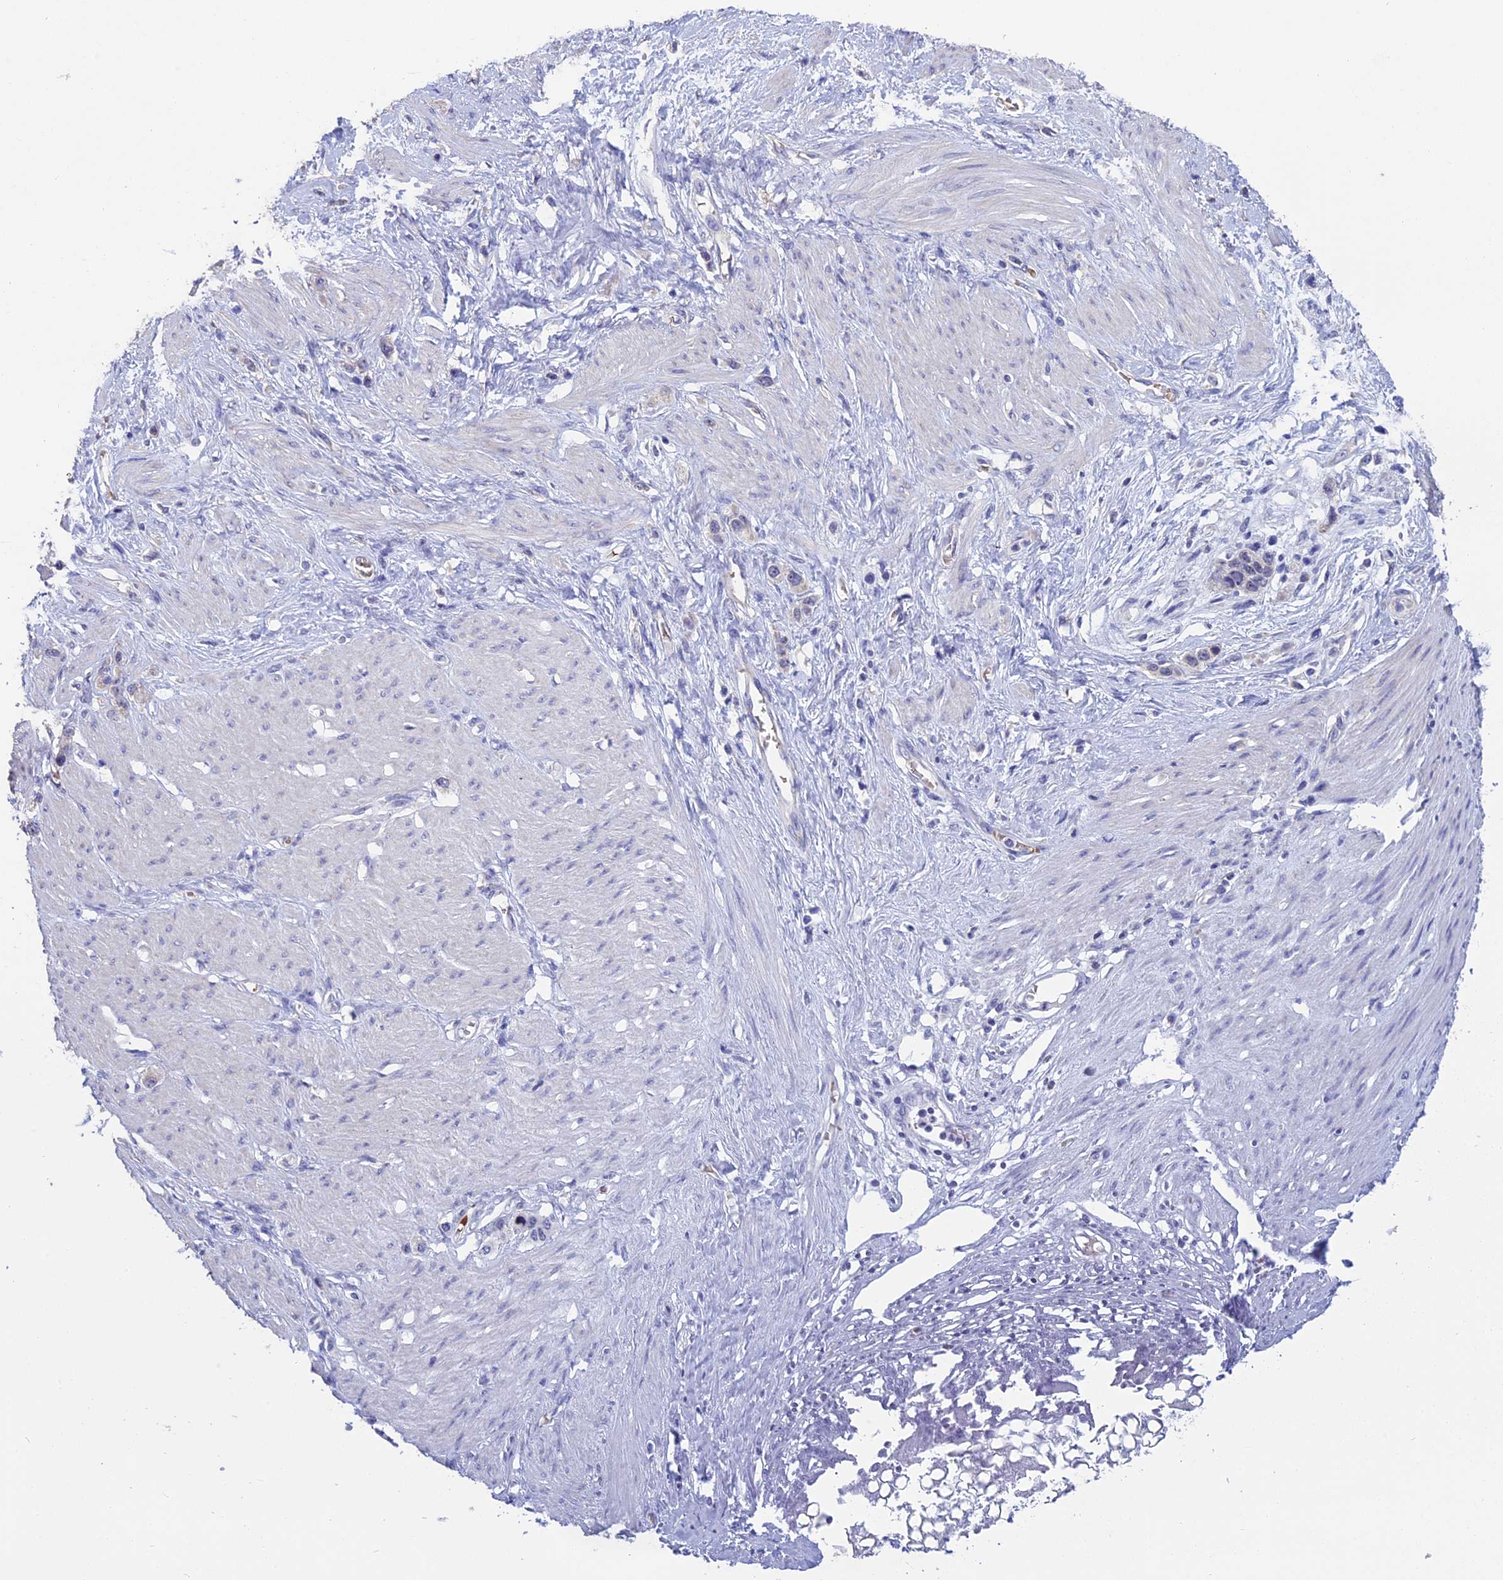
{"staining": {"intensity": "negative", "quantity": "none", "location": "none"}, "tissue": "stomach cancer", "cell_type": "Tumor cells", "image_type": "cancer", "snomed": [{"axis": "morphology", "description": "Adenocarcinoma, NOS"}, {"axis": "morphology", "description": "Adenocarcinoma, High grade"}, {"axis": "topography", "description": "Stomach, upper"}, {"axis": "topography", "description": "Stomach, lower"}], "caption": "Immunohistochemistry (IHC) histopathology image of adenocarcinoma (stomach) stained for a protein (brown), which shows no positivity in tumor cells.", "gene": "KNOP1", "patient": {"sex": "female", "age": 65}}